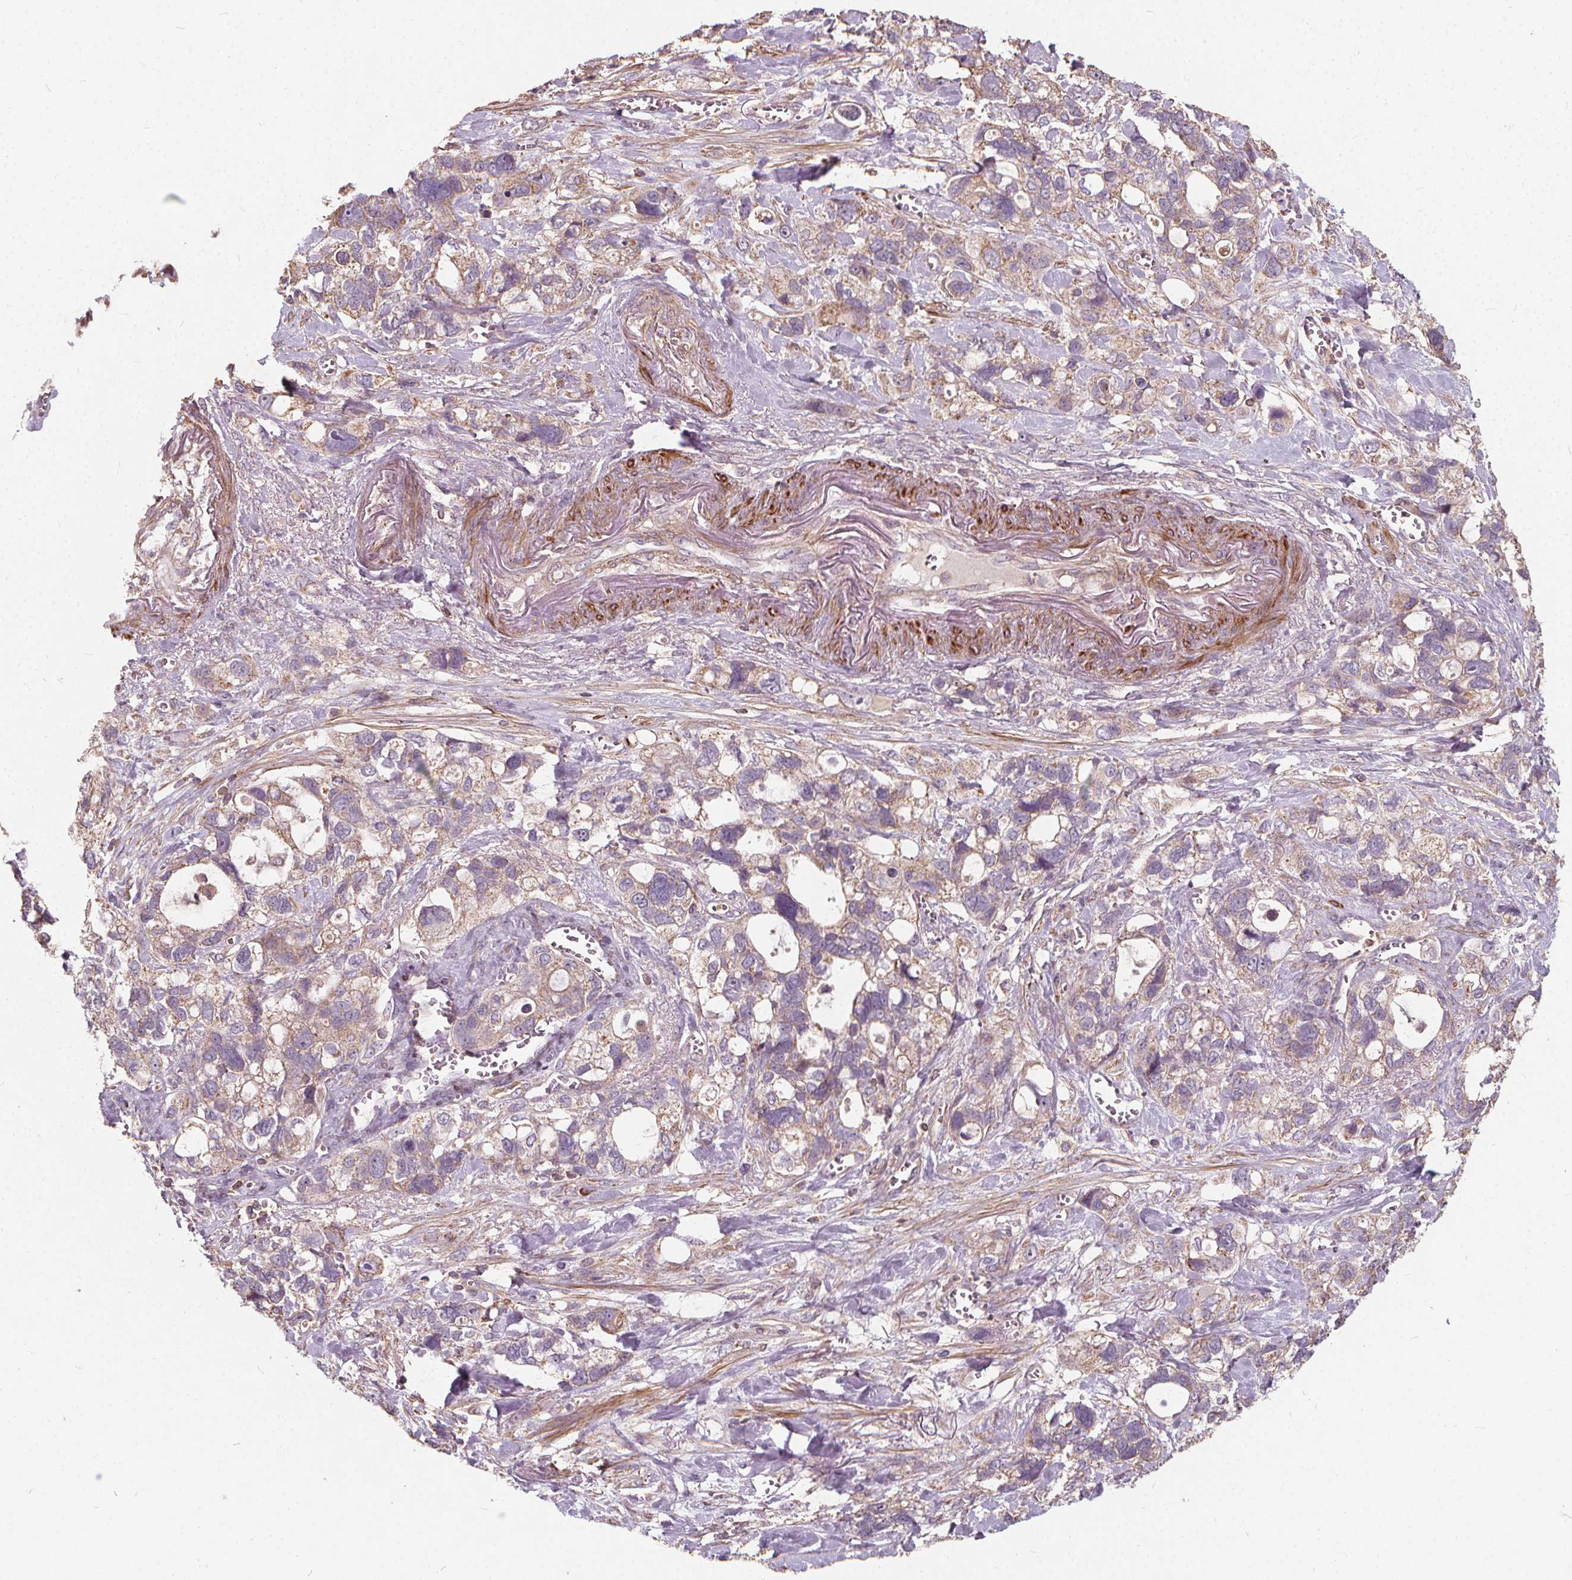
{"staining": {"intensity": "weak", "quantity": "25%-75%", "location": "cytoplasmic/membranous"}, "tissue": "stomach cancer", "cell_type": "Tumor cells", "image_type": "cancer", "snomed": [{"axis": "morphology", "description": "Adenocarcinoma, NOS"}, {"axis": "topography", "description": "Stomach, upper"}], "caption": "A high-resolution image shows IHC staining of stomach cancer, which shows weak cytoplasmic/membranous expression in approximately 25%-75% of tumor cells.", "gene": "ORAI2", "patient": {"sex": "female", "age": 81}}